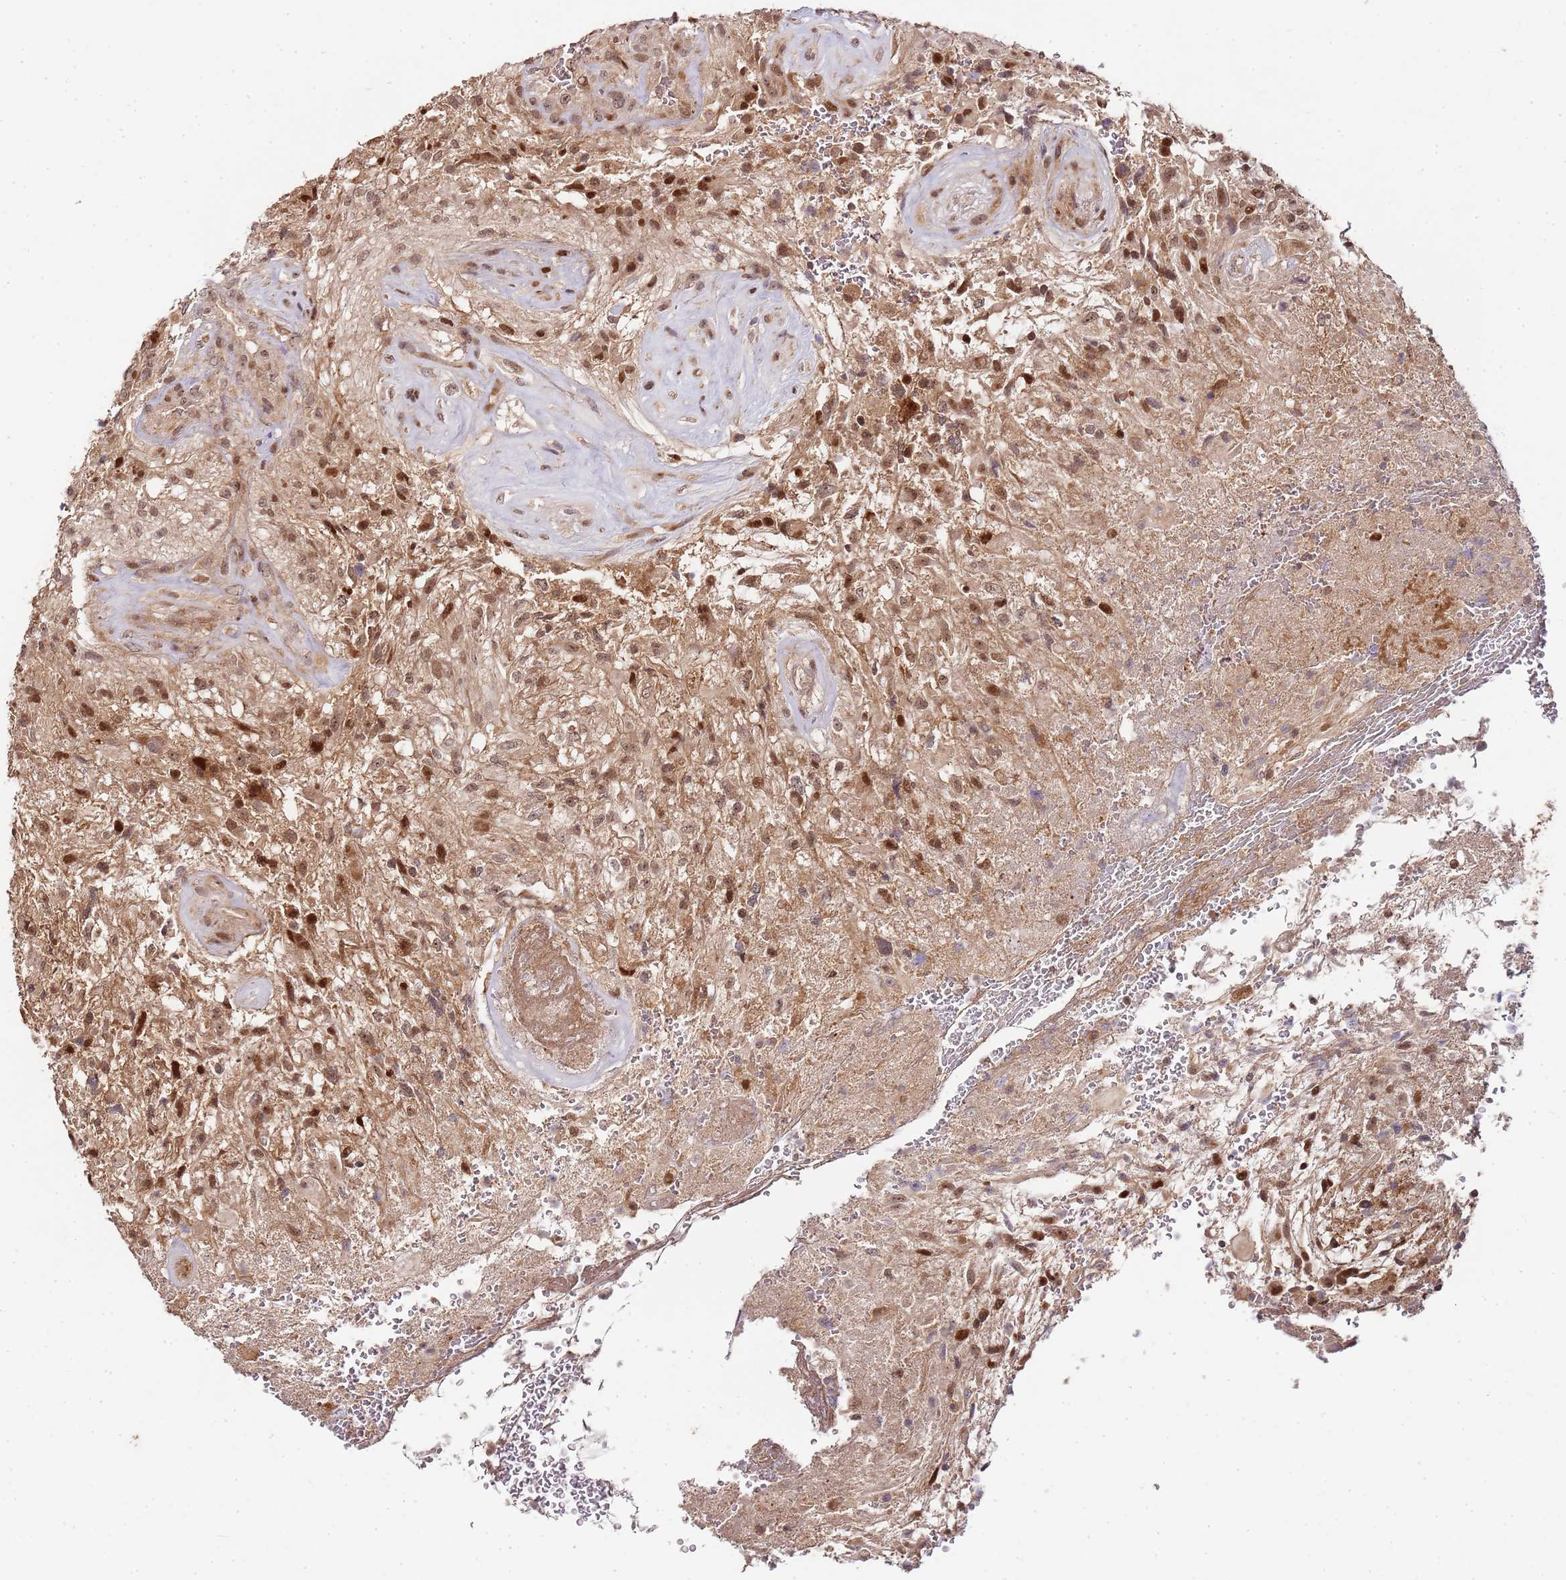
{"staining": {"intensity": "moderate", "quantity": ">75%", "location": "nuclear"}, "tissue": "glioma", "cell_type": "Tumor cells", "image_type": "cancer", "snomed": [{"axis": "morphology", "description": "Glioma, malignant, High grade"}, {"axis": "topography", "description": "Brain"}], "caption": "Immunohistochemistry (IHC) of malignant glioma (high-grade) reveals medium levels of moderate nuclear positivity in about >75% of tumor cells.", "gene": "EDC3", "patient": {"sex": "male", "age": 56}}